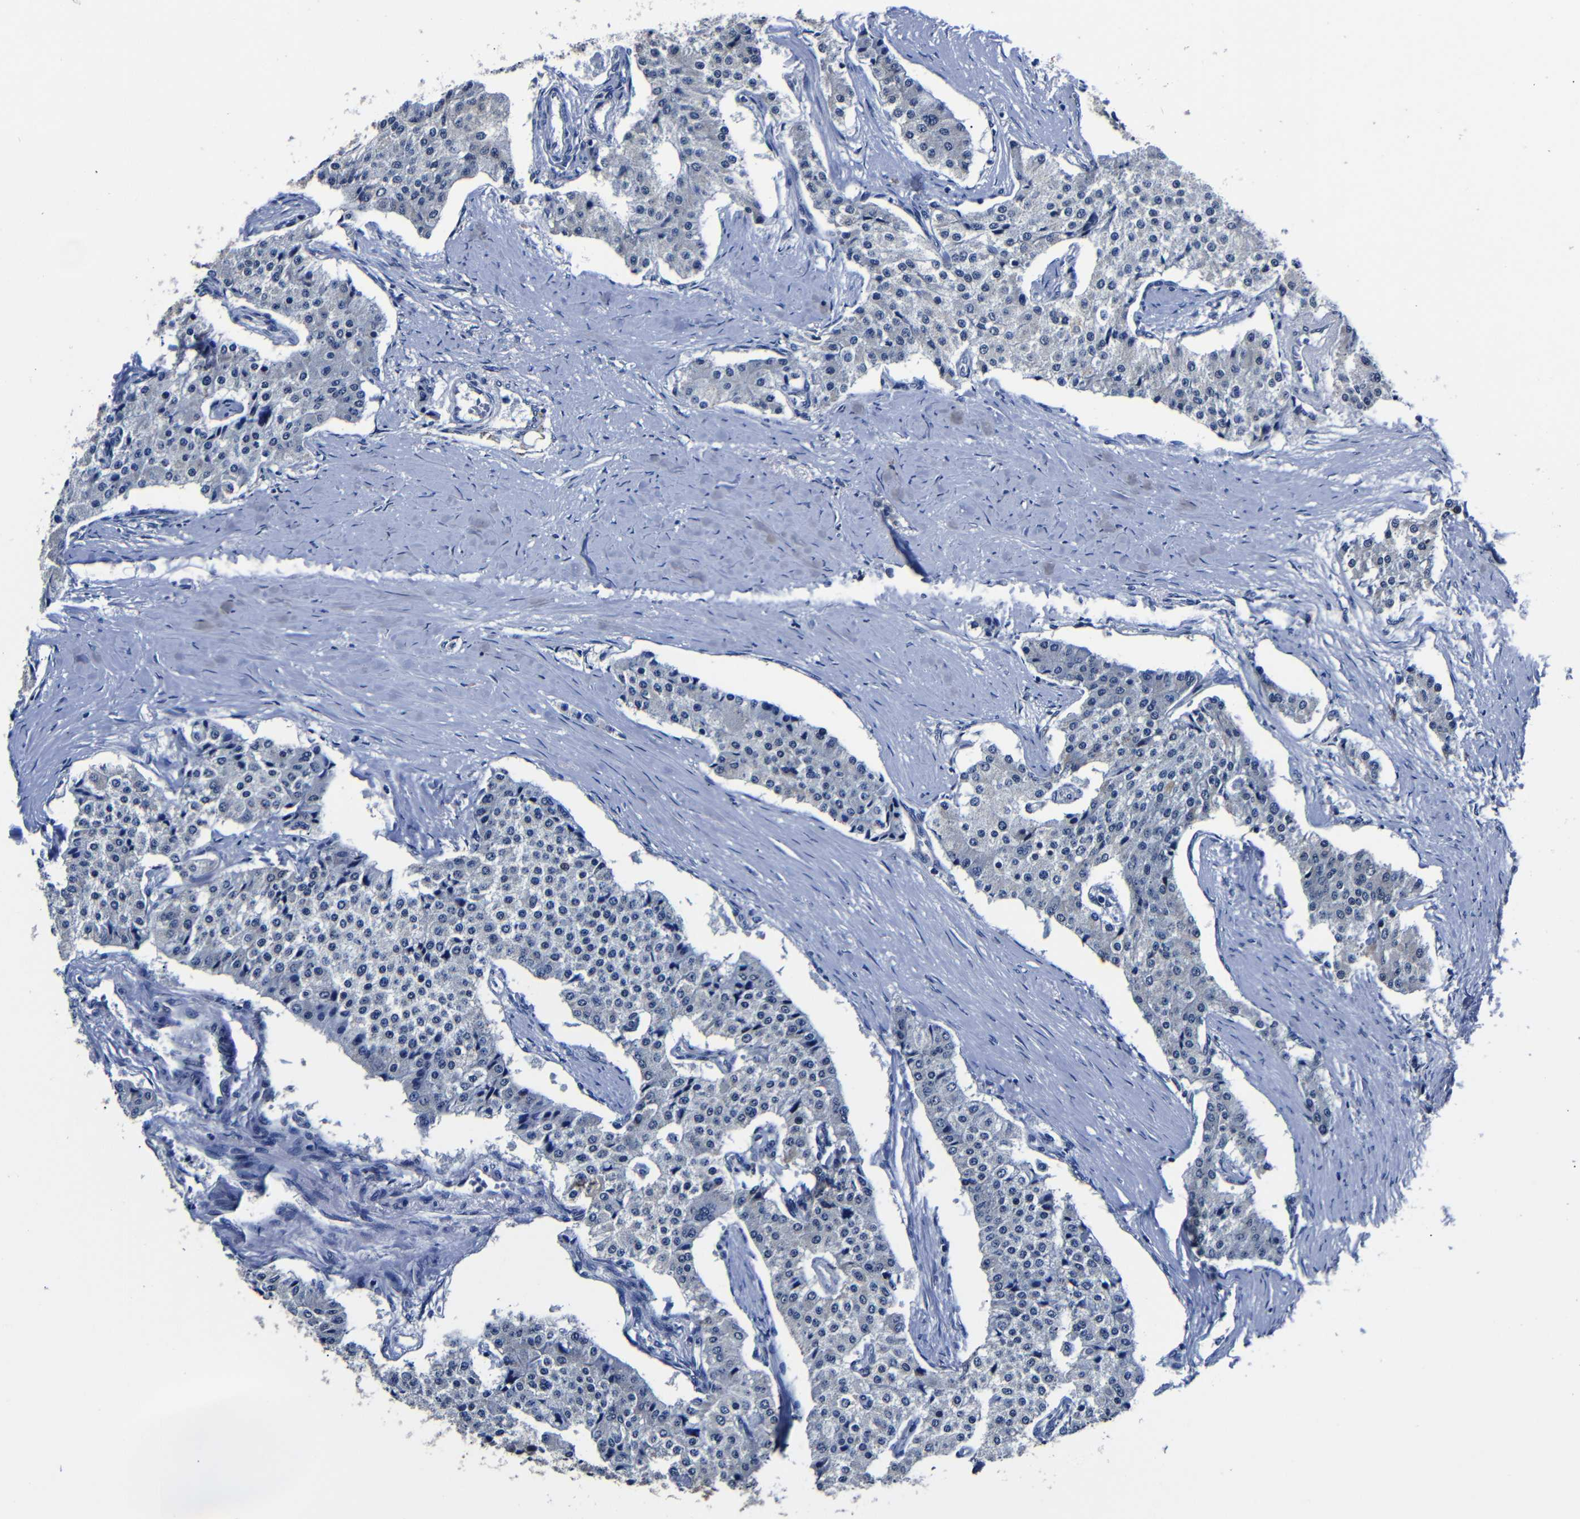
{"staining": {"intensity": "negative", "quantity": "none", "location": "none"}, "tissue": "carcinoid", "cell_type": "Tumor cells", "image_type": "cancer", "snomed": [{"axis": "morphology", "description": "Carcinoid, malignant, NOS"}, {"axis": "topography", "description": "Colon"}], "caption": "An image of carcinoid stained for a protein exhibits no brown staining in tumor cells. (DAB immunohistochemistry with hematoxylin counter stain).", "gene": "DEPP1", "patient": {"sex": "female", "age": 52}}